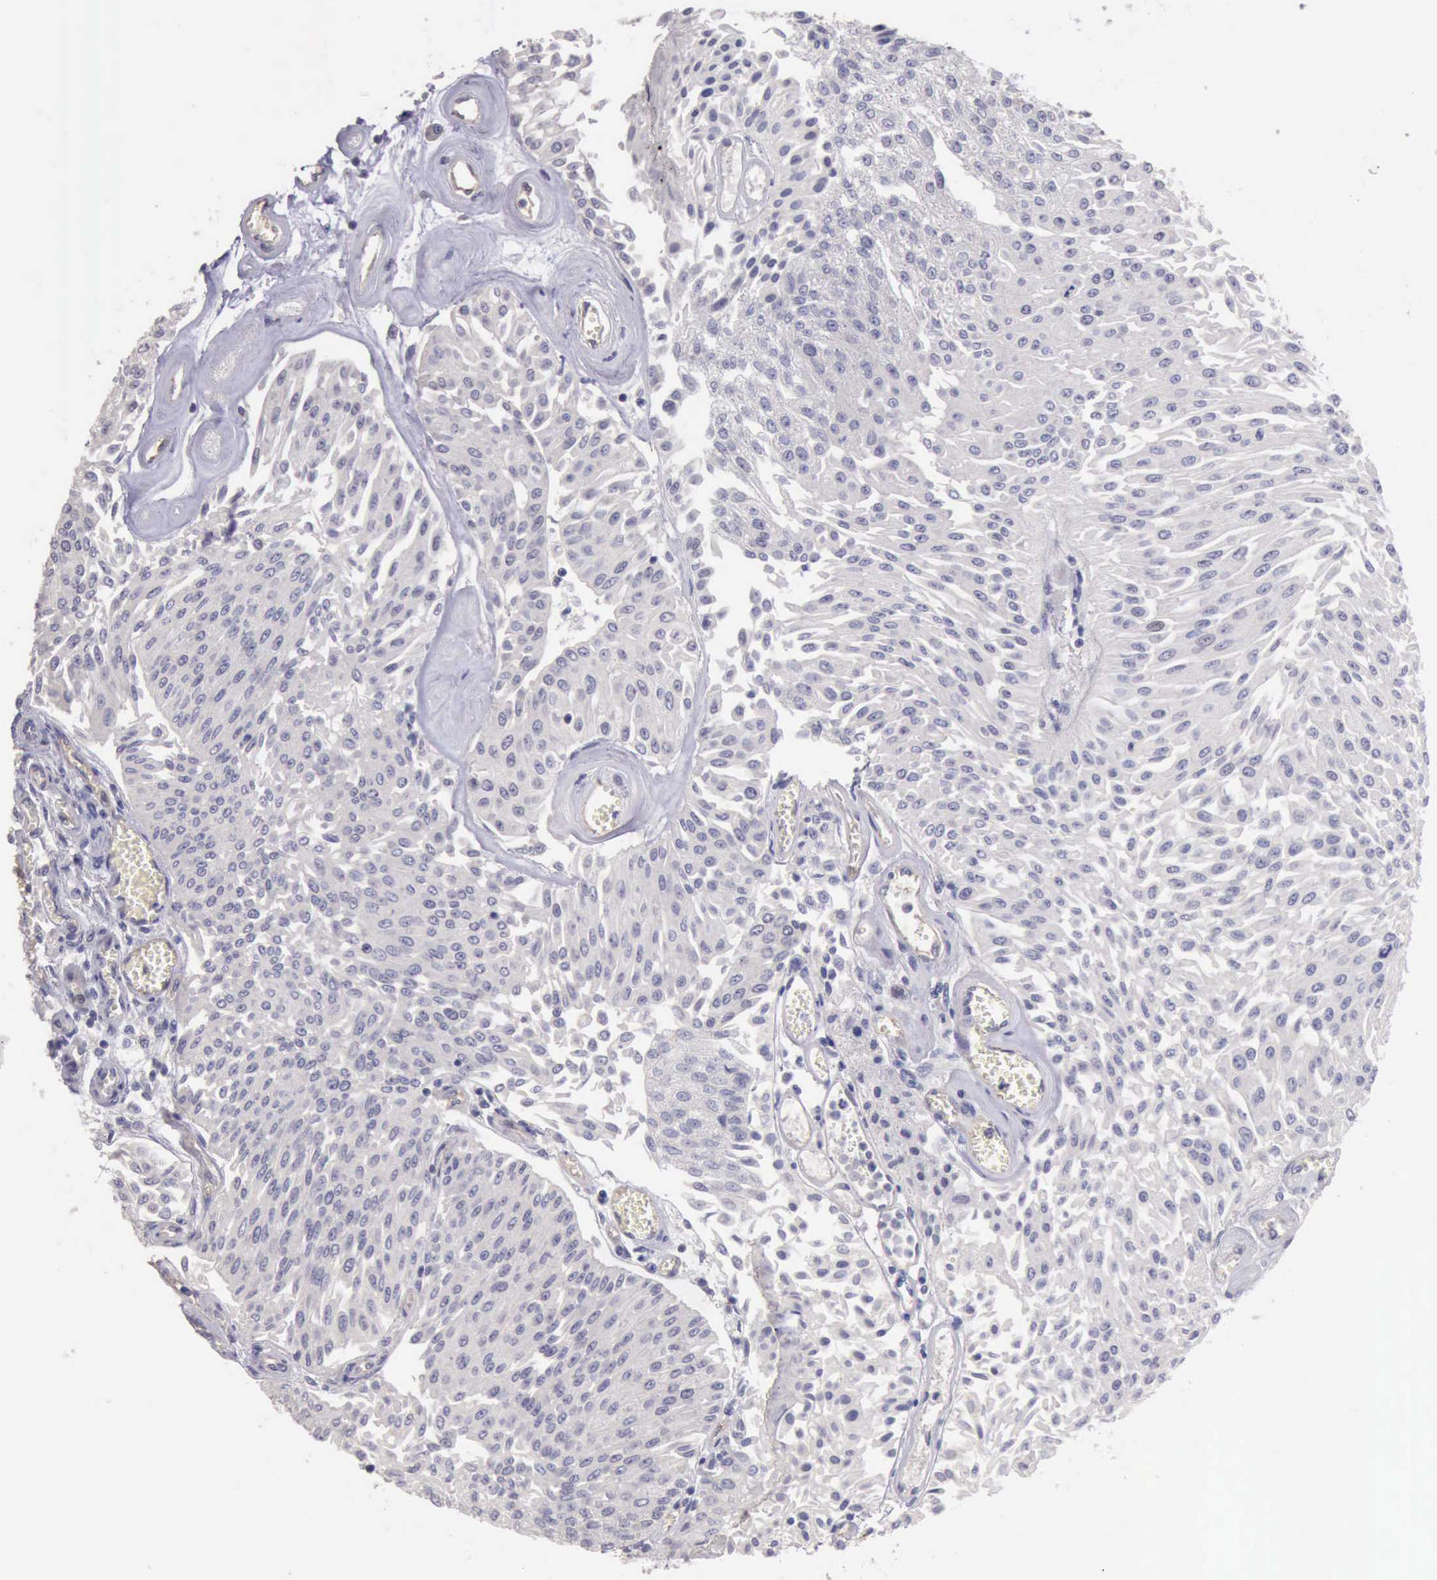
{"staining": {"intensity": "negative", "quantity": "none", "location": "none"}, "tissue": "urothelial cancer", "cell_type": "Tumor cells", "image_type": "cancer", "snomed": [{"axis": "morphology", "description": "Urothelial carcinoma, Low grade"}, {"axis": "topography", "description": "Urinary bladder"}], "caption": "This is an IHC image of human urothelial cancer. There is no positivity in tumor cells.", "gene": "KCND1", "patient": {"sex": "male", "age": 86}}